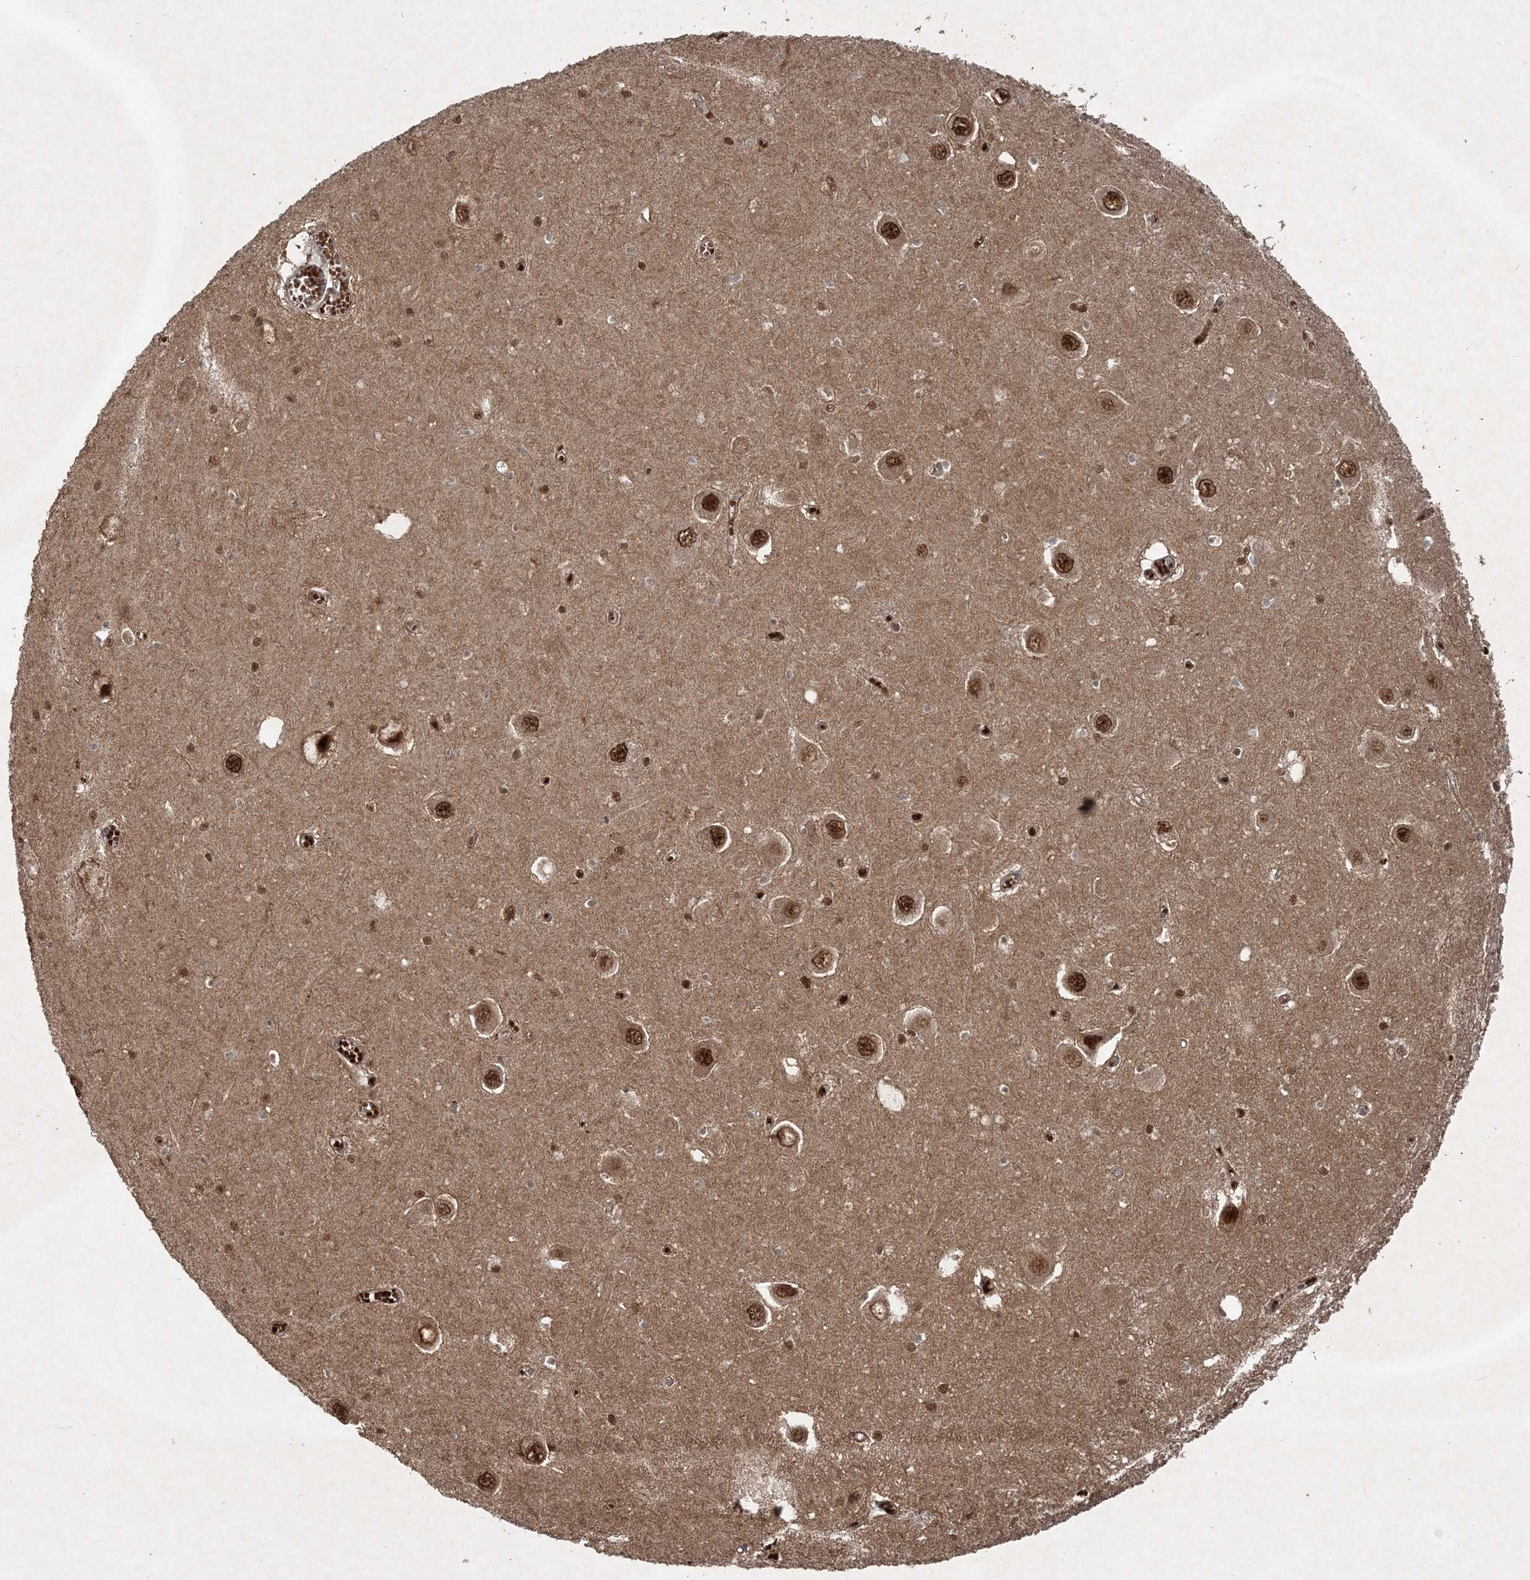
{"staining": {"intensity": "moderate", "quantity": "25%-75%", "location": "cytoplasmic/membranous,nuclear"}, "tissue": "hippocampus", "cell_type": "Glial cells", "image_type": "normal", "snomed": [{"axis": "morphology", "description": "Normal tissue, NOS"}, {"axis": "topography", "description": "Hippocampus"}], "caption": "A high-resolution image shows IHC staining of benign hippocampus, which reveals moderate cytoplasmic/membranous,nuclear positivity in approximately 25%-75% of glial cells. Immunohistochemistry (ihc) stains the protein of interest in brown and the nuclei are stained blue.", "gene": "FBXL17", "patient": {"sex": "male", "age": 70}}